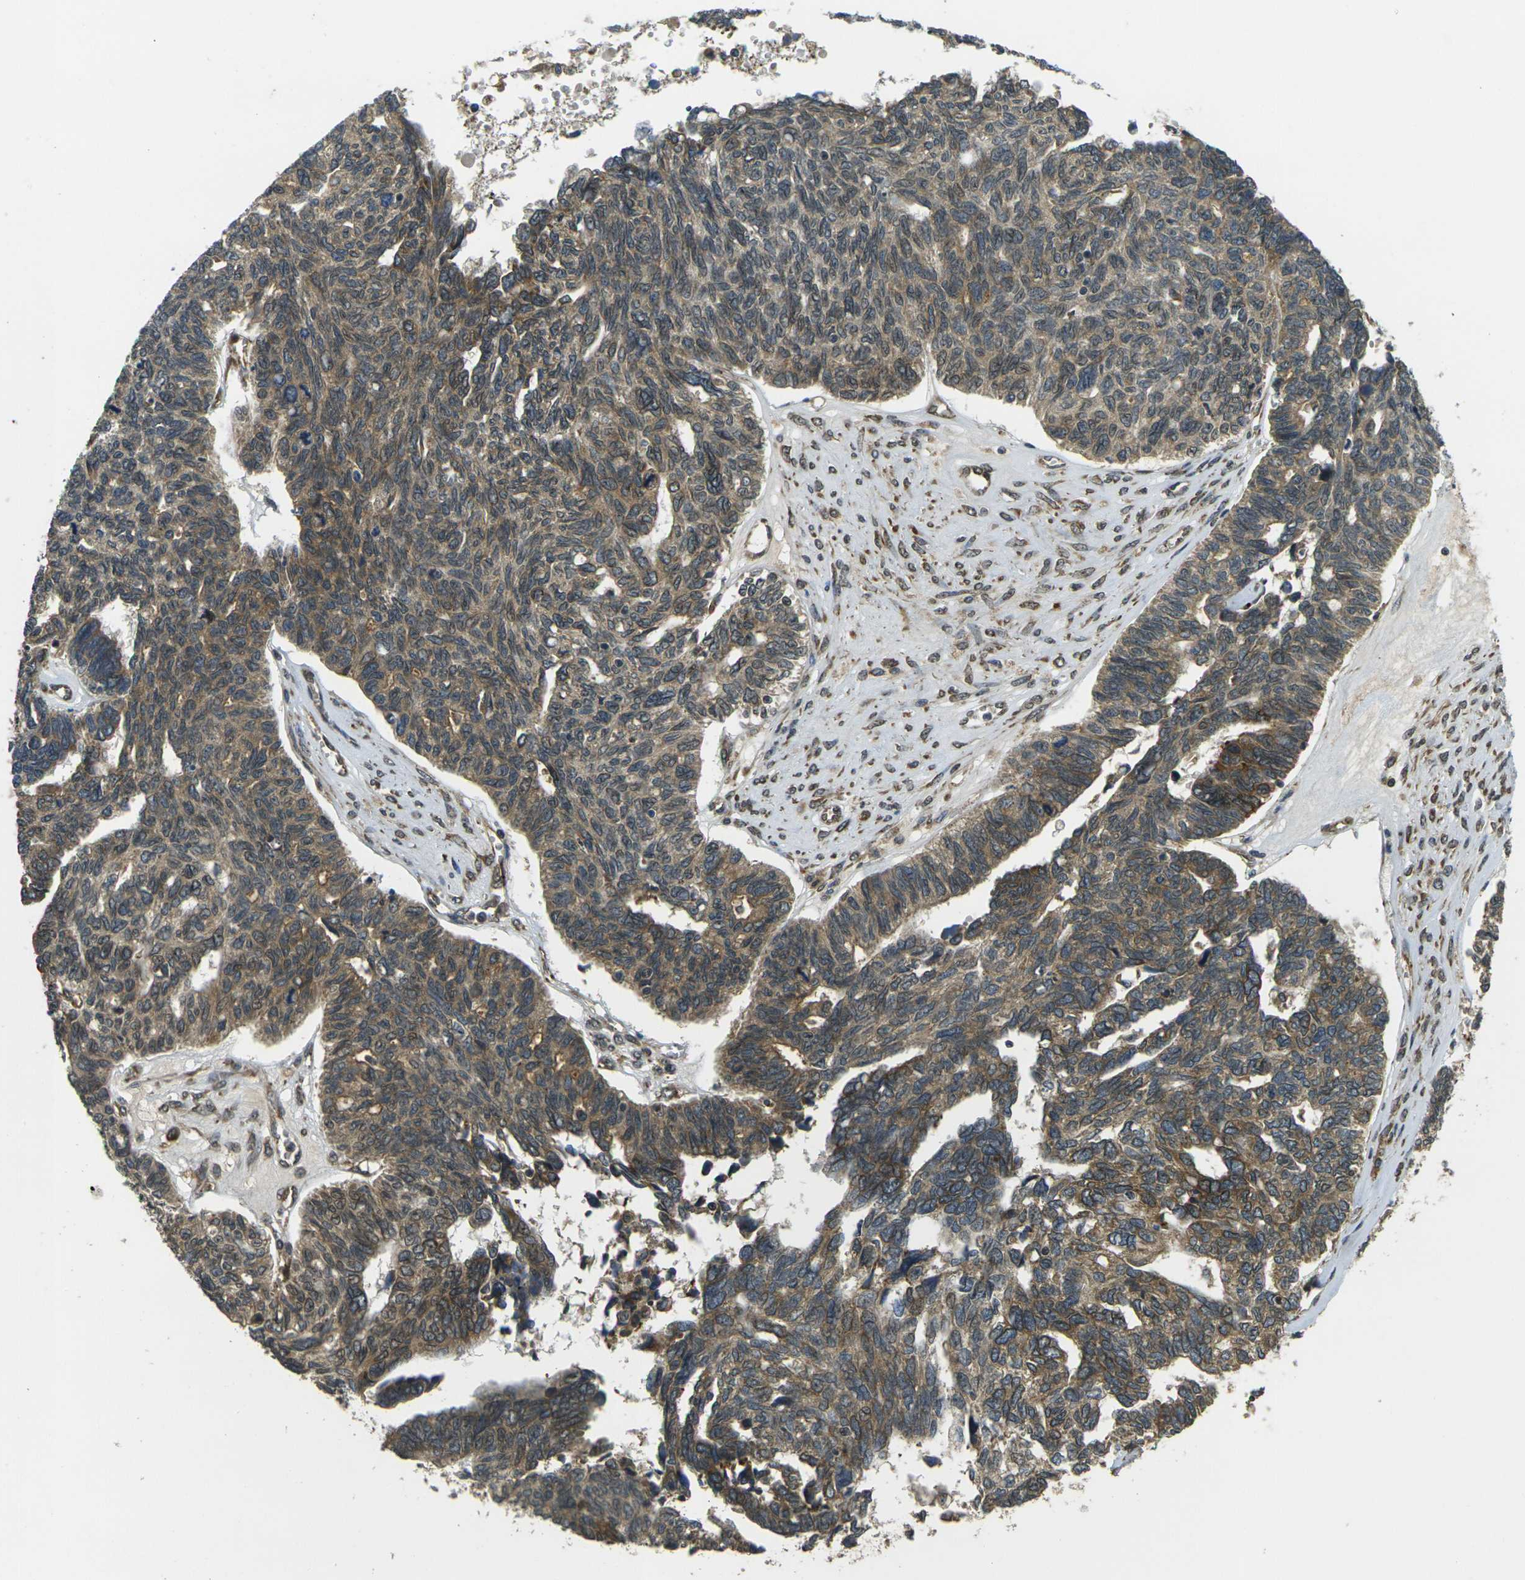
{"staining": {"intensity": "weak", "quantity": ">75%", "location": "cytoplasmic/membranous"}, "tissue": "ovarian cancer", "cell_type": "Tumor cells", "image_type": "cancer", "snomed": [{"axis": "morphology", "description": "Cystadenocarcinoma, serous, NOS"}, {"axis": "topography", "description": "Ovary"}], "caption": "Weak cytoplasmic/membranous protein positivity is identified in approximately >75% of tumor cells in ovarian serous cystadenocarcinoma.", "gene": "FUT11", "patient": {"sex": "female", "age": 79}}